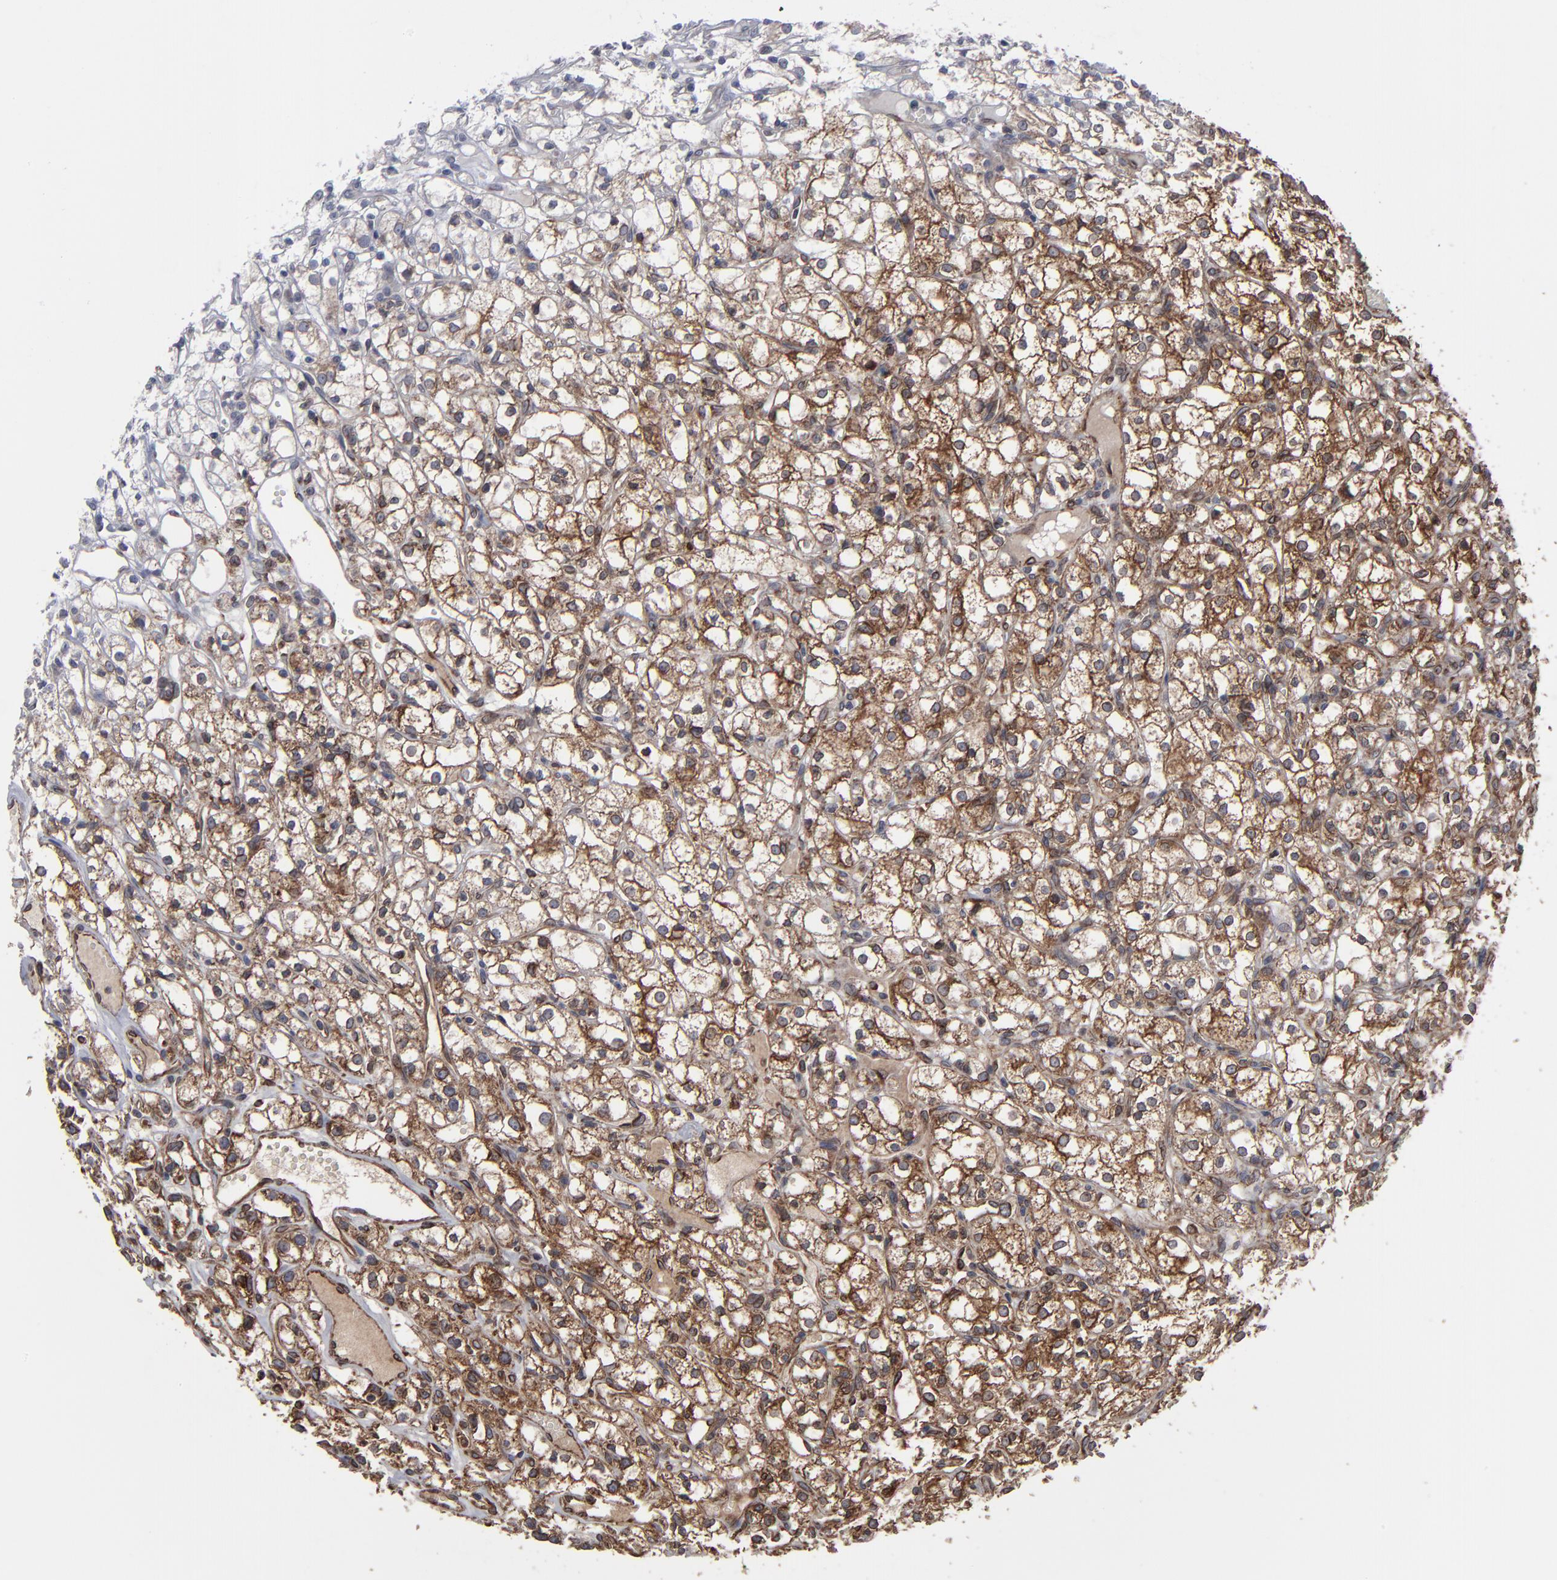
{"staining": {"intensity": "moderate", "quantity": ">75%", "location": "cytoplasmic/membranous"}, "tissue": "renal cancer", "cell_type": "Tumor cells", "image_type": "cancer", "snomed": [{"axis": "morphology", "description": "Adenocarcinoma, NOS"}, {"axis": "topography", "description": "Kidney"}], "caption": "Protein expression analysis of human renal cancer reveals moderate cytoplasmic/membranous expression in approximately >75% of tumor cells.", "gene": "CNIH1", "patient": {"sex": "male", "age": 61}}